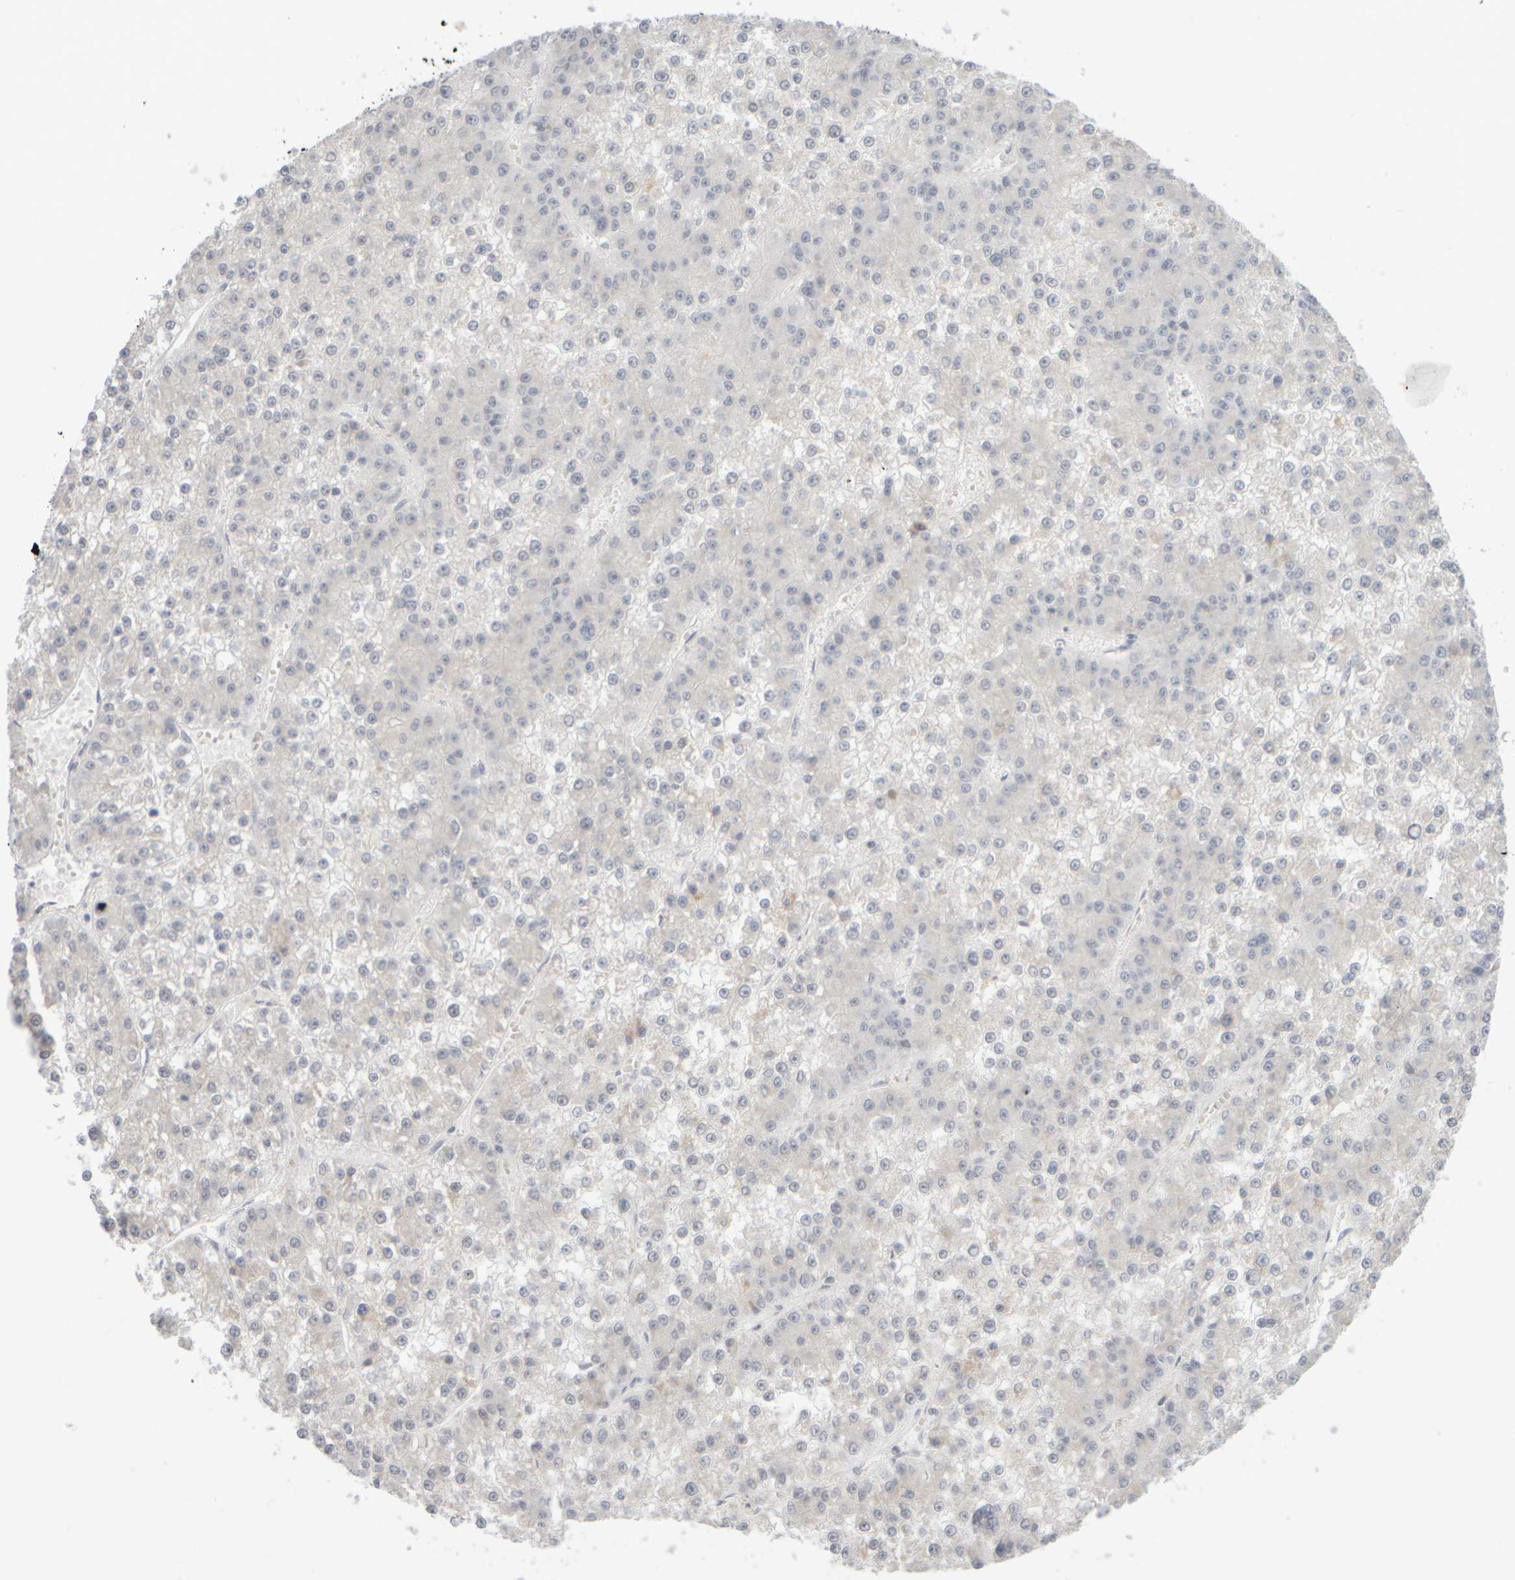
{"staining": {"intensity": "negative", "quantity": "none", "location": "none"}, "tissue": "liver cancer", "cell_type": "Tumor cells", "image_type": "cancer", "snomed": [{"axis": "morphology", "description": "Carcinoma, Hepatocellular, NOS"}, {"axis": "topography", "description": "Liver"}], "caption": "This is an IHC photomicrograph of liver cancer (hepatocellular carcinoma). There is no positivity in tumor cells.", "gene": "ZNF112", "patient": {"sex": "female", "age": 73}}